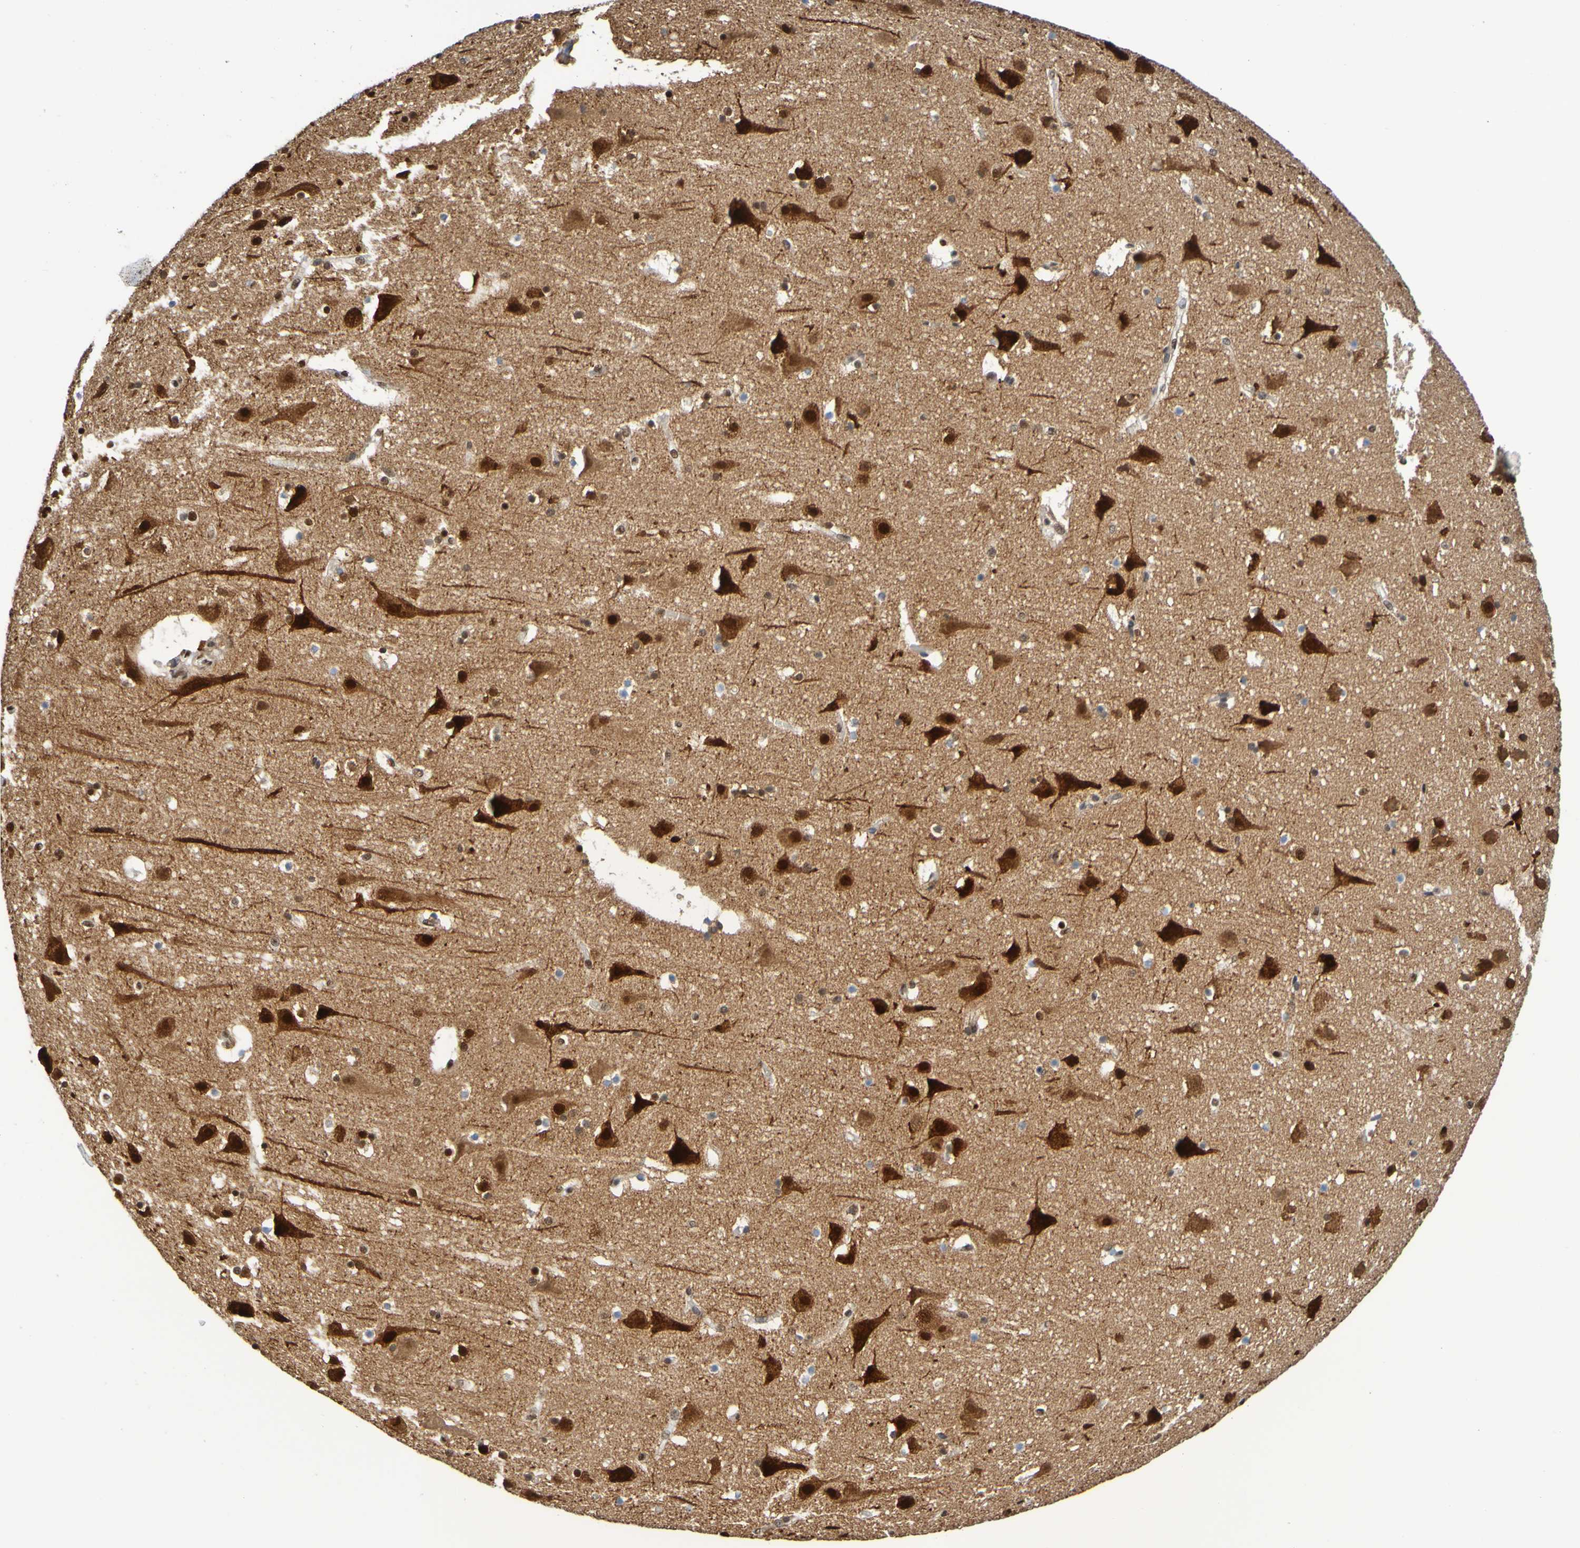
{"staining": {"intensity": "moderate", "quantity": ">75%", "location": "nuclear"}, "tissue": "cerebral cortex", "cell_type": "Endothelial cells", "image_type": "normal", "snomed": [{"axis": "morphology", "description": "Normal tissue, NOS"}, {"axis": "topography", "description": "Cerebral cortex"}], "caption": "The histopathology image reveals a brown stain indicating the presence of a protein in the nuclear of endothelial cells in cerebral cortex.", "gene": "HDAC2", "patient": {"sex": "male", "age": 45}}